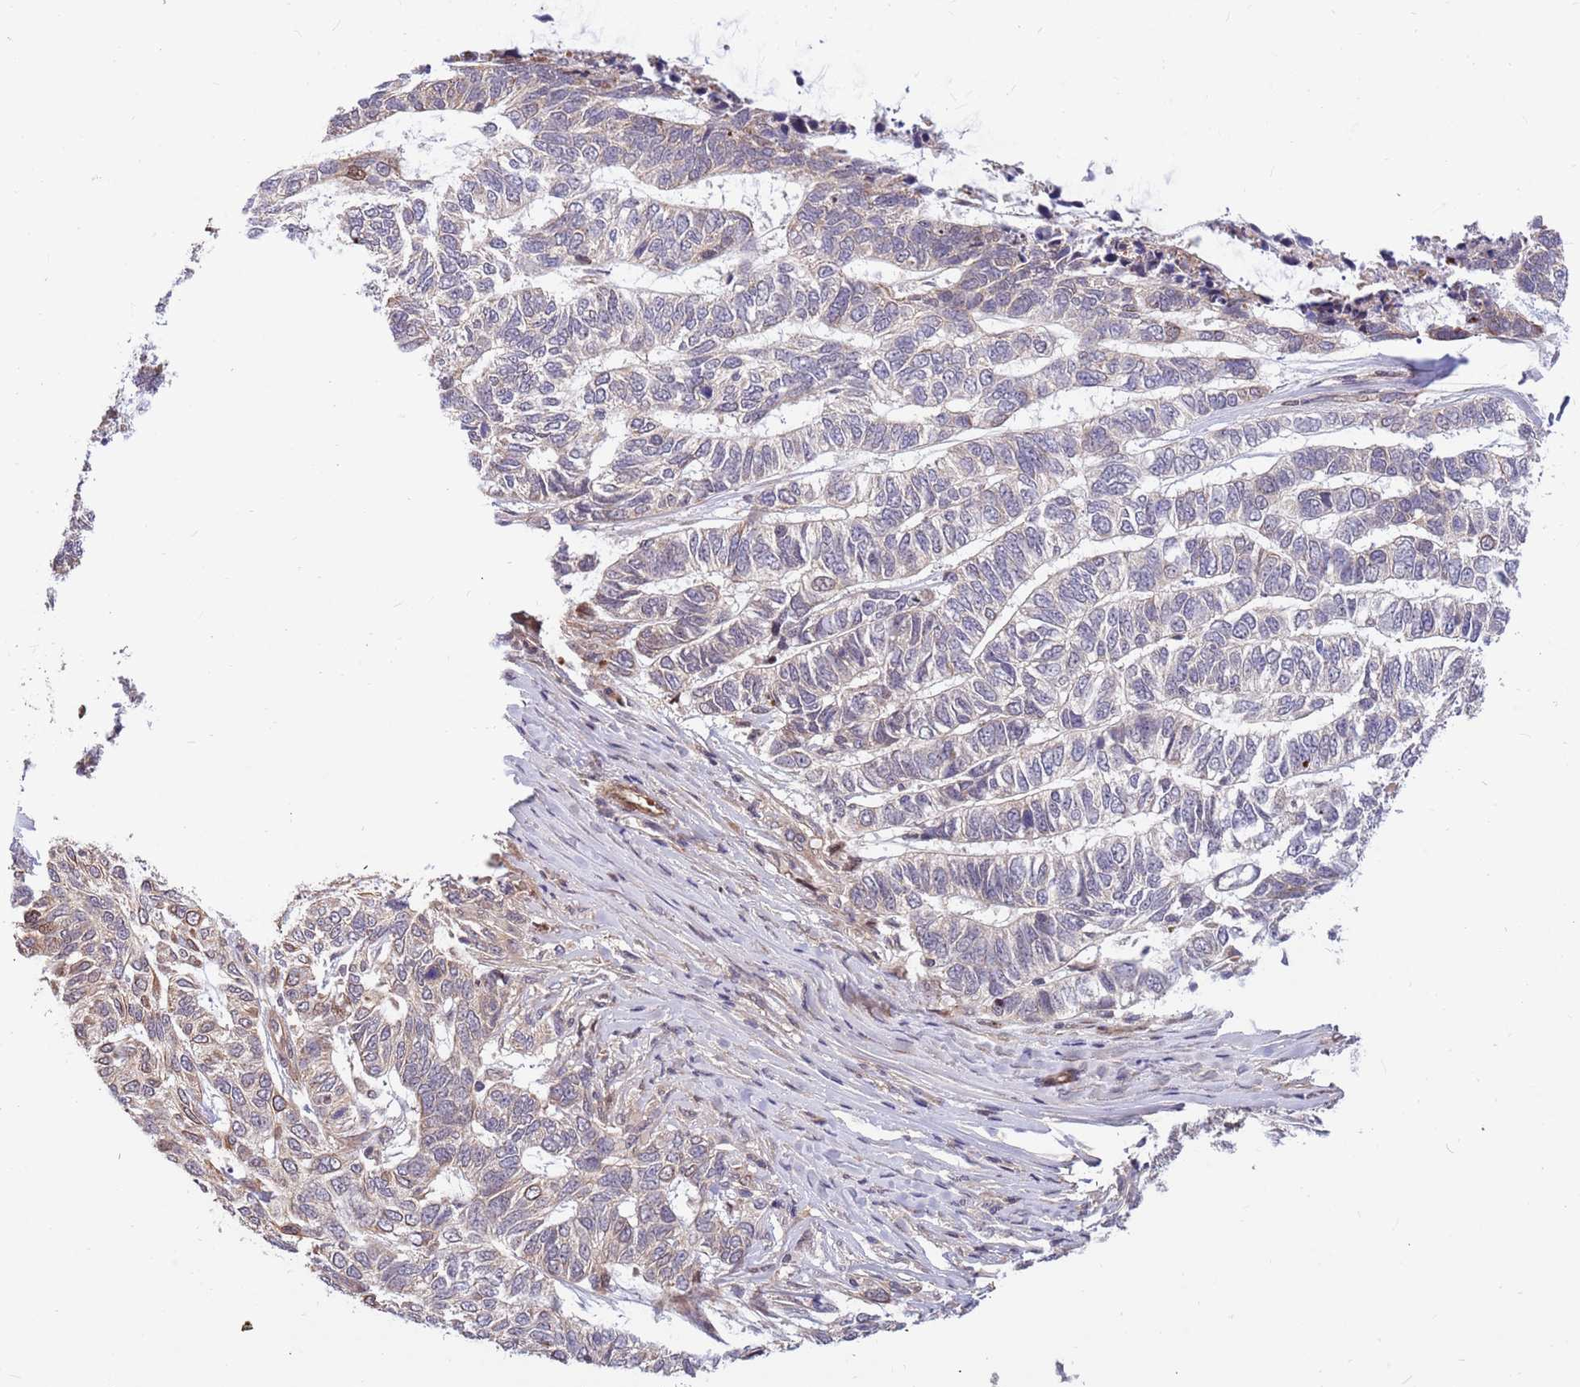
{"staining": {"intensity": "negative", "quantity": "none", "location": "none"}, "tissue": "skin cancer", "cell_type": "Tumor cells", "image_type": "cancer", "snomed": [{"axis": "morphology", "description": "Basal cell carcinoma"}, {"axis": "topography", "description": "Skin"}], "caption": "Immunohistochemical staining of human skin cancer exhibits no significant staining in tumor cells.", "gene": "HAUS3", "patient": {"sex": "female", "age": 65}}